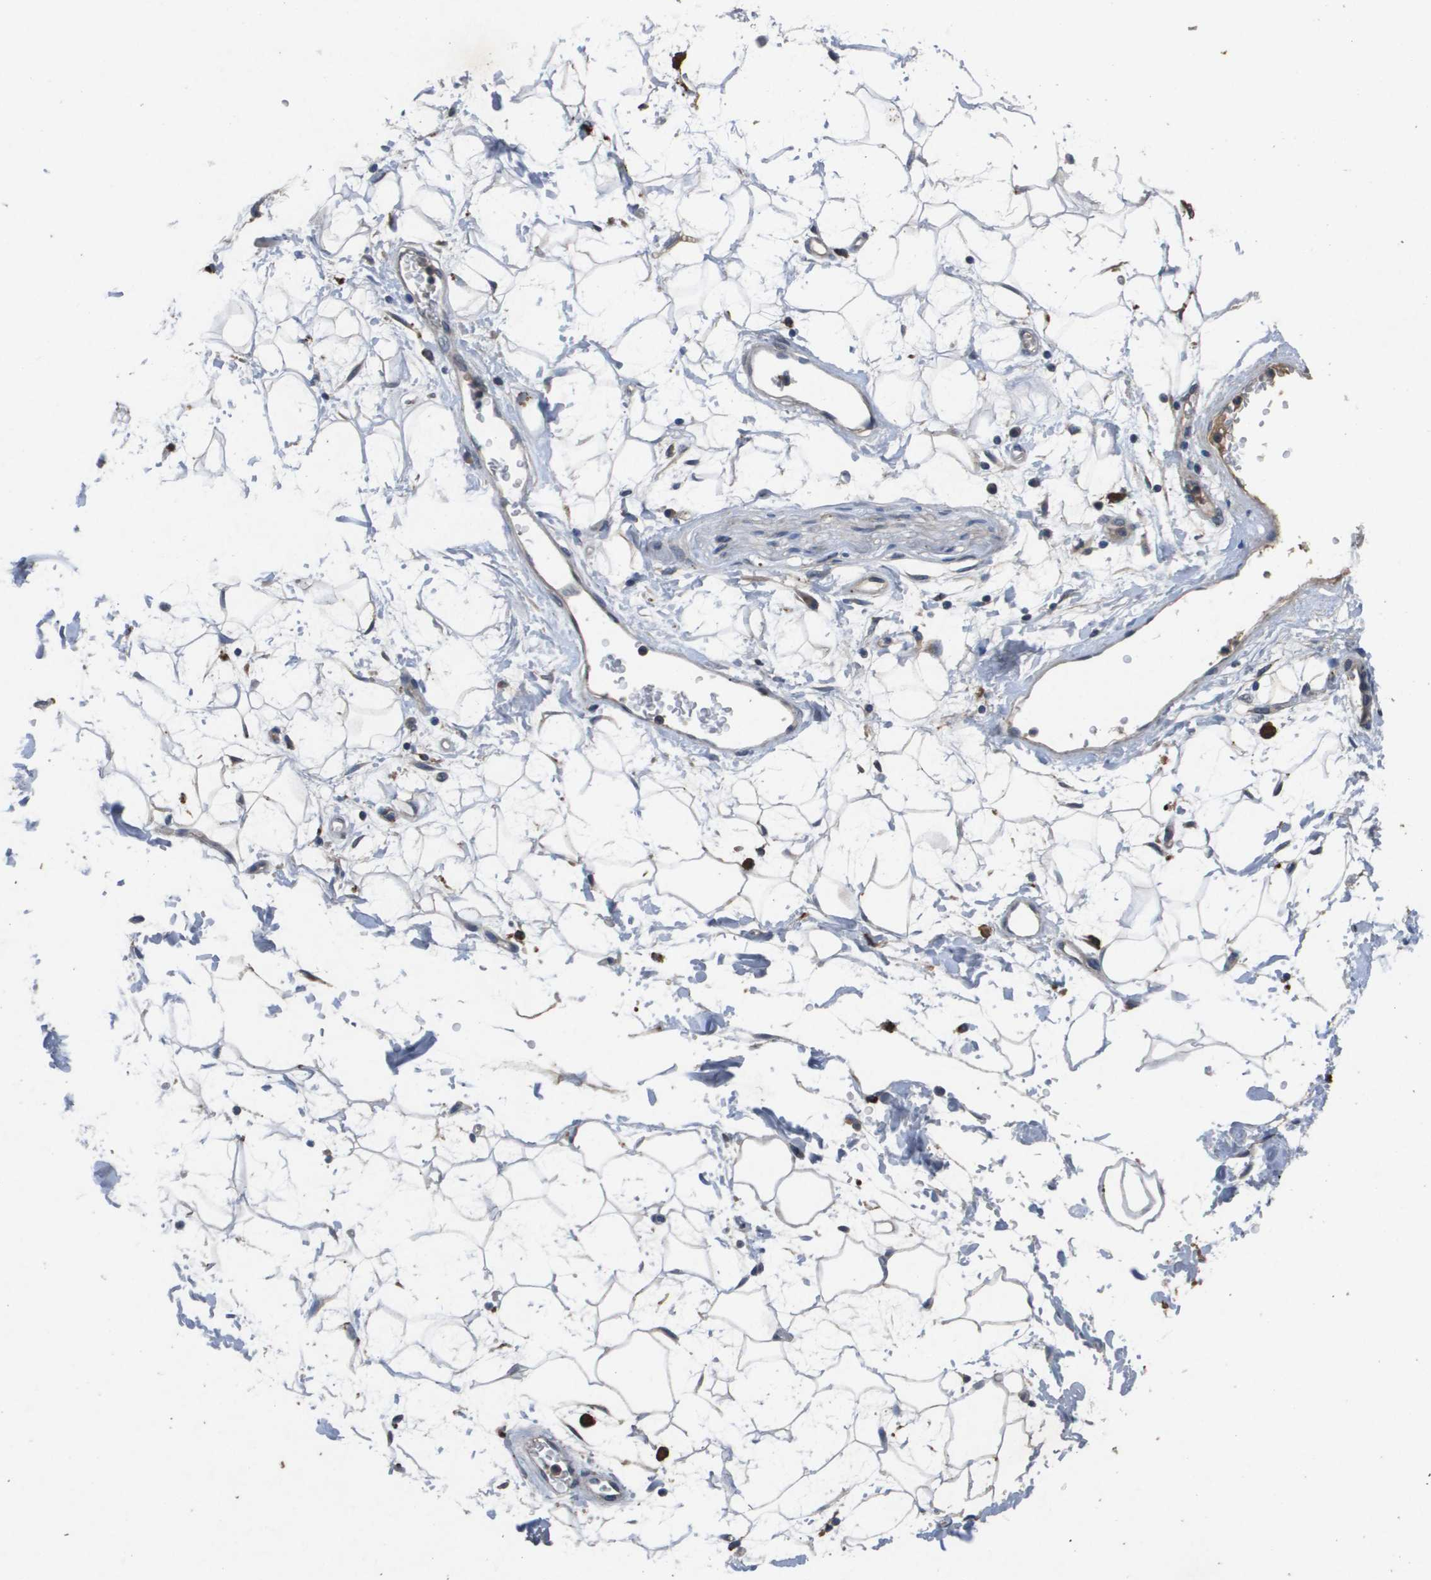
{"staining": {"intensity": "weak", "quantity": "25%-75%", "location": "cytoplasmic/membranous"}, "tissue": "adipose tissue", "cell_type": "Adipocytes", "image_type": "normal", "snomed": [{"axis": "morphology", "description": "Normal tissue, NOS"}, {"axis": "topography", "description": "Soft tissue"}], "caption": "Adipose tissue was stained to show a protein in brown. There is low levels of weak cytoplasmic/membranous staining in about 25%-75% of adipocytes. Using DAB (brown) and hematoxylin (blue) stains, captured at high magnification using brightfield microscopy.", "gene": "PROC", "patient": {"sex": "male", "age": 72}}